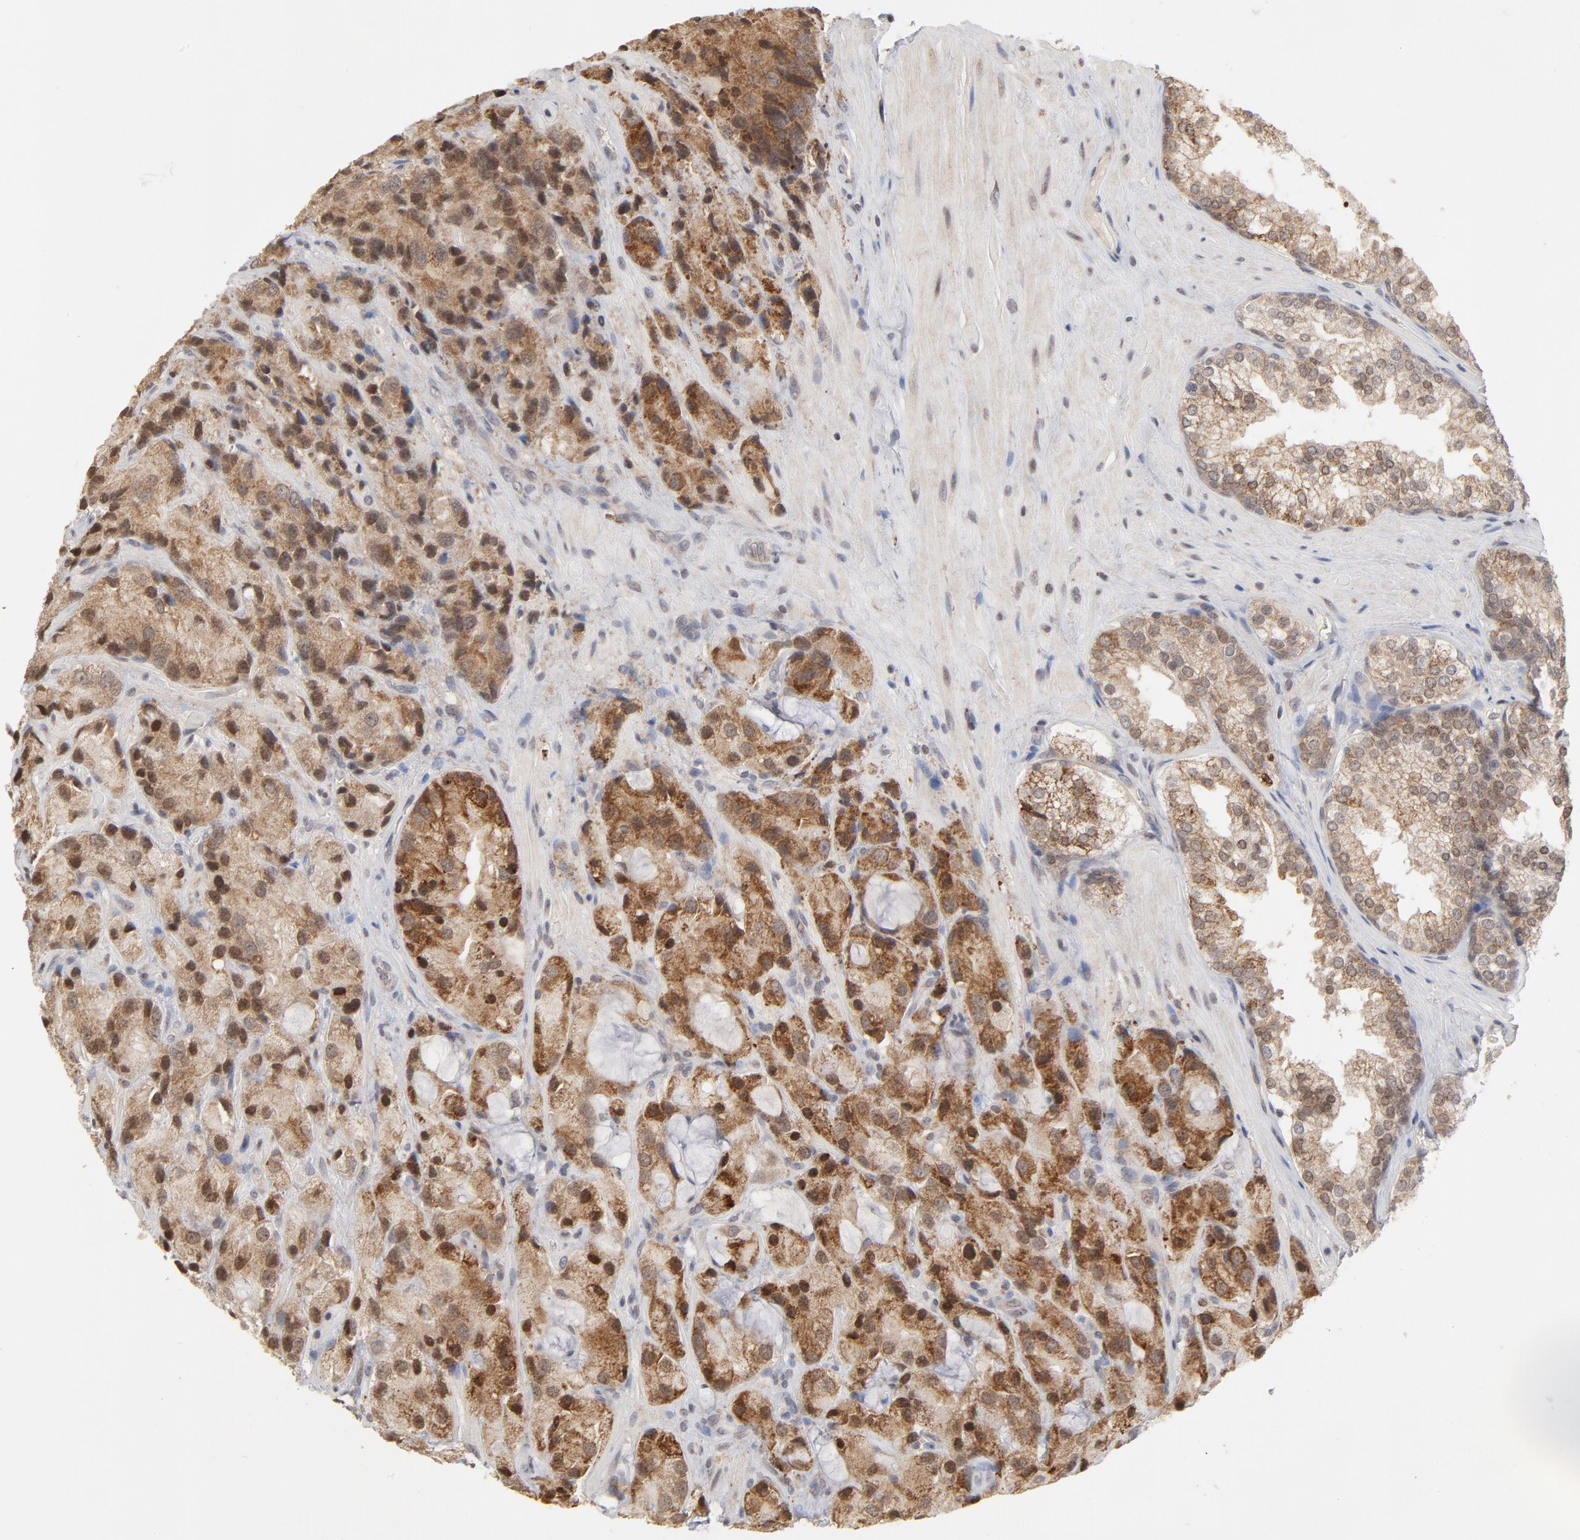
{"staining": {"intensity": "moderate", "quantity": ">75%", "location": "cytoplasmic/membranous,nuclear"}, "tissue": "prostate cancer", "cell_type": "Tumor cells", "image_type": "cancer", "snomed": [{"axis": "morphology", "description": "Adenocarcinoma, High grade"}, {"axis": "topography", "description": "Prostate"}], "caption": "A photomicrograph of human prostate high-grade adenocarcinoma stained for a protein exhibits moderate cytoplasmic/membranous and nuclear brown staining in tumor cells.", "gene": "ARIH1", "patient": {"sex": "male", "age": 70}}